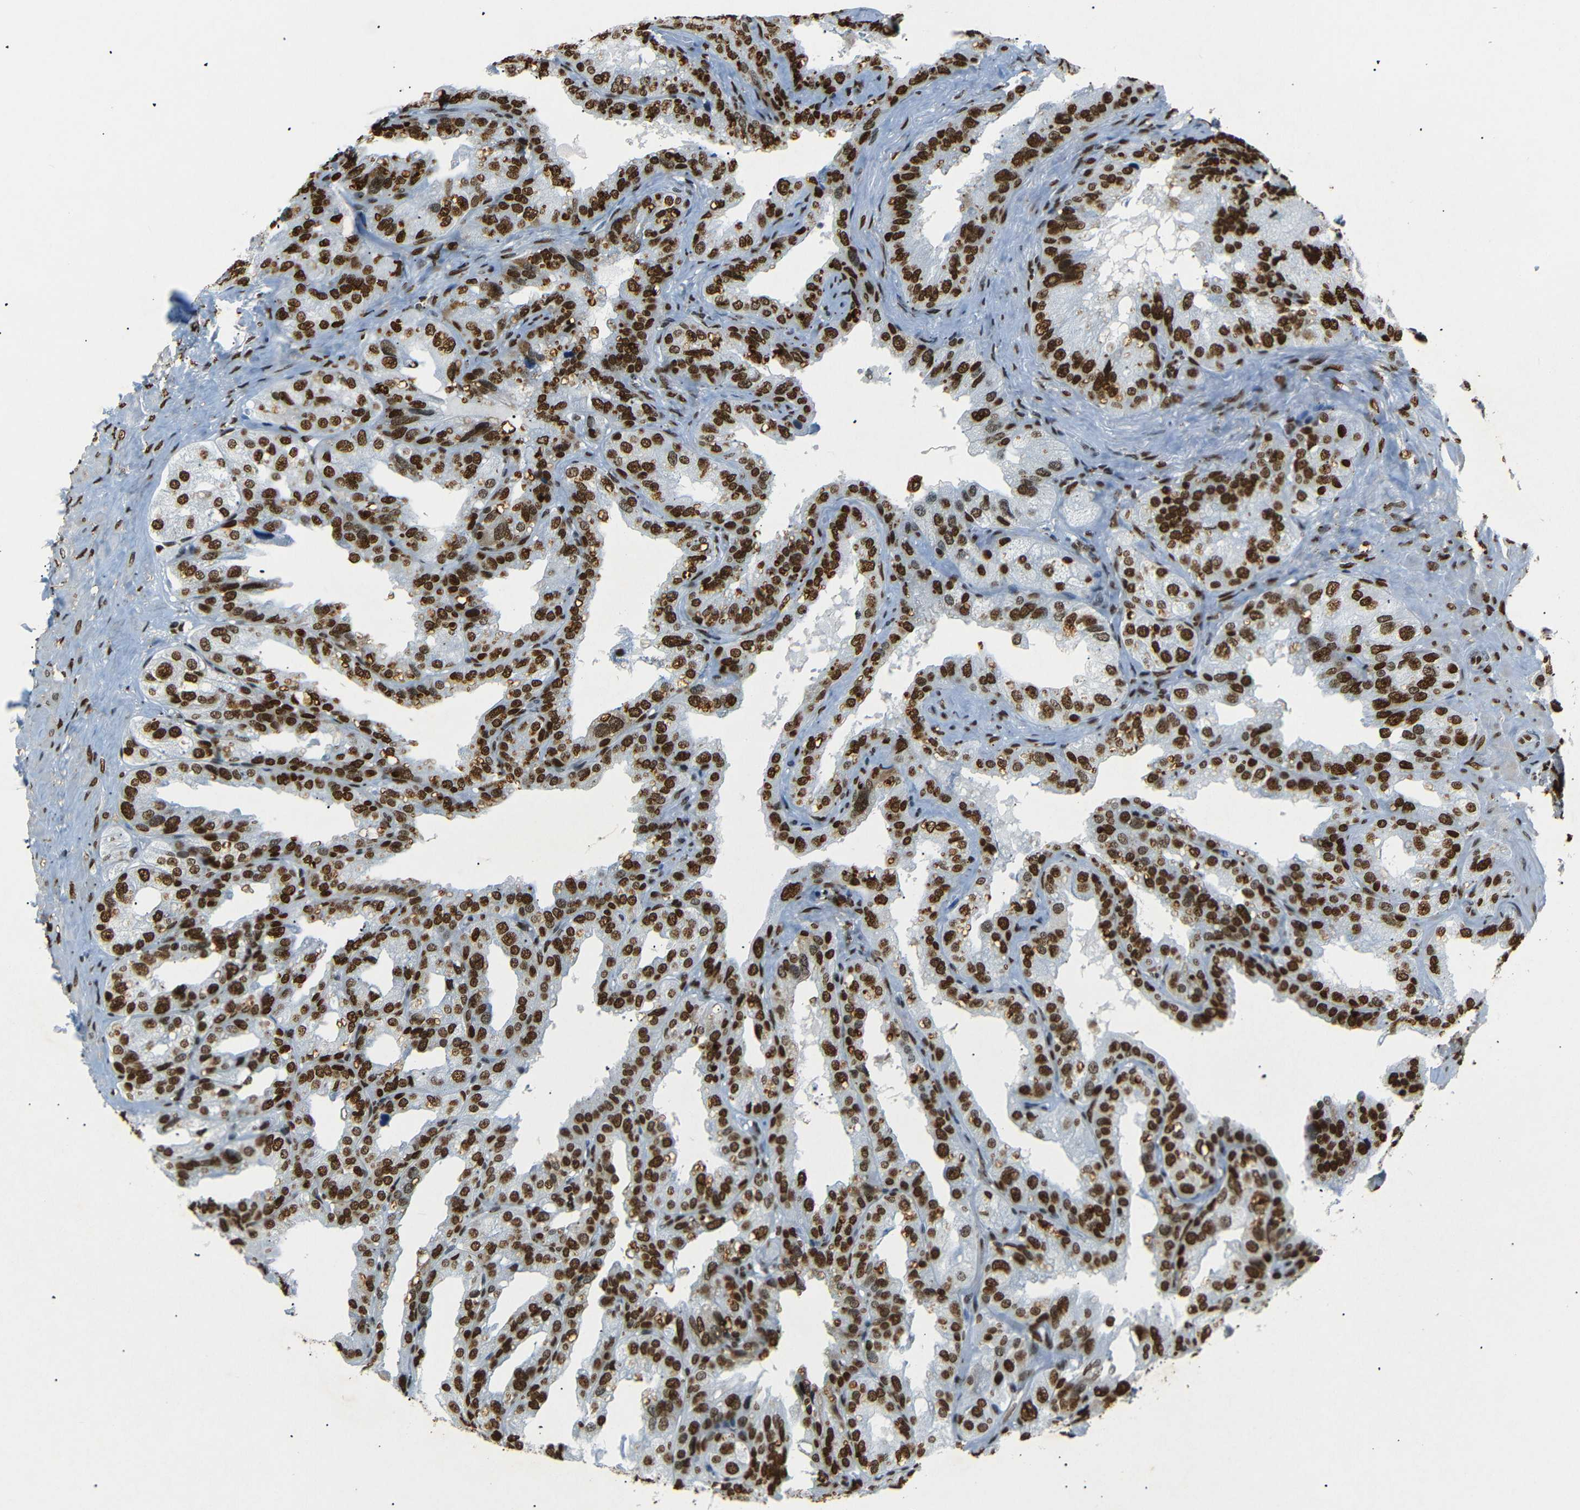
{"staining": {"intensity": "strong", "quantity": ">75%", "location": "nuclear"}, "tissue": "seminal vesicle", "cell_type": "Glandular cells", "image_type": "normal", "snomed": [{"axis": "morphology", "description": "Normal tissue, NOS"}, {"axis": "topography", "description": "Seminal veicle"}], "caption": "Immunohistochemistry (IHC) image of normal human seminal vesicle stained for a protein (brown), which shows high levels of strong nuclear positivity in approximately >75% of glandular cells.", "gene": "HMGN1", "patient": {"sex": "male", "age": 68}}